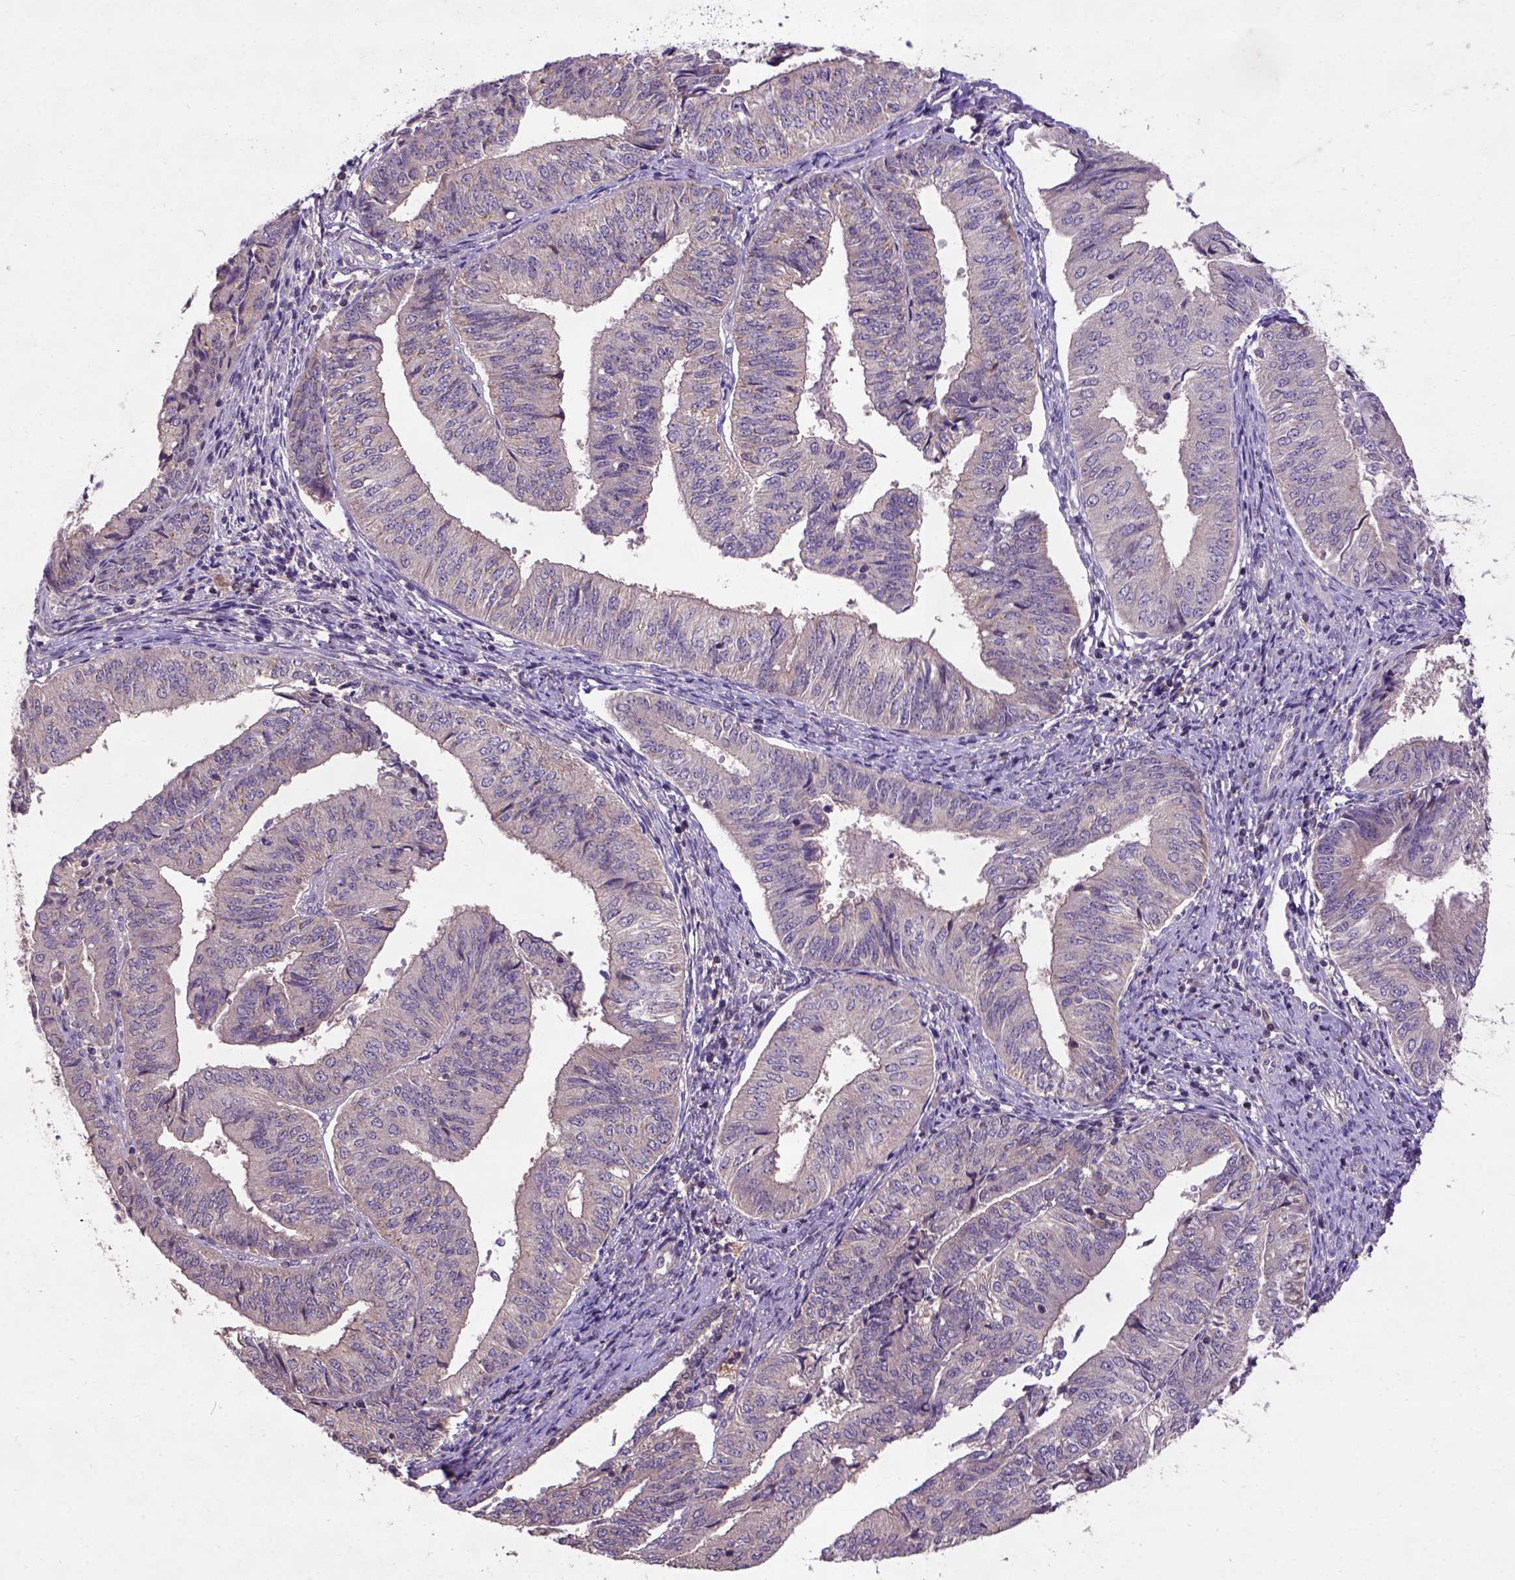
{"staining": {"intensity": "weak", "quantity": "25%-75%", "location": "cytoplasmic/membranous"}, "tissue": "endometrial cancer", "cell_type": "Tumor cells", "image_type": "cancer", "snomed": [{"axis": "morphology", "description": "Adenocarcinoma, NOS"}, {"axis": "topography", "description": "Endometrium"}], "caption": "IHC (DAB) staining of endometrial cancer shows weak cytoplasmic/membranous protein expression in about 25%-75% of tumor cells.", "gene": "KBTBD8", "patient": {"sex": "female", "age": 58}}